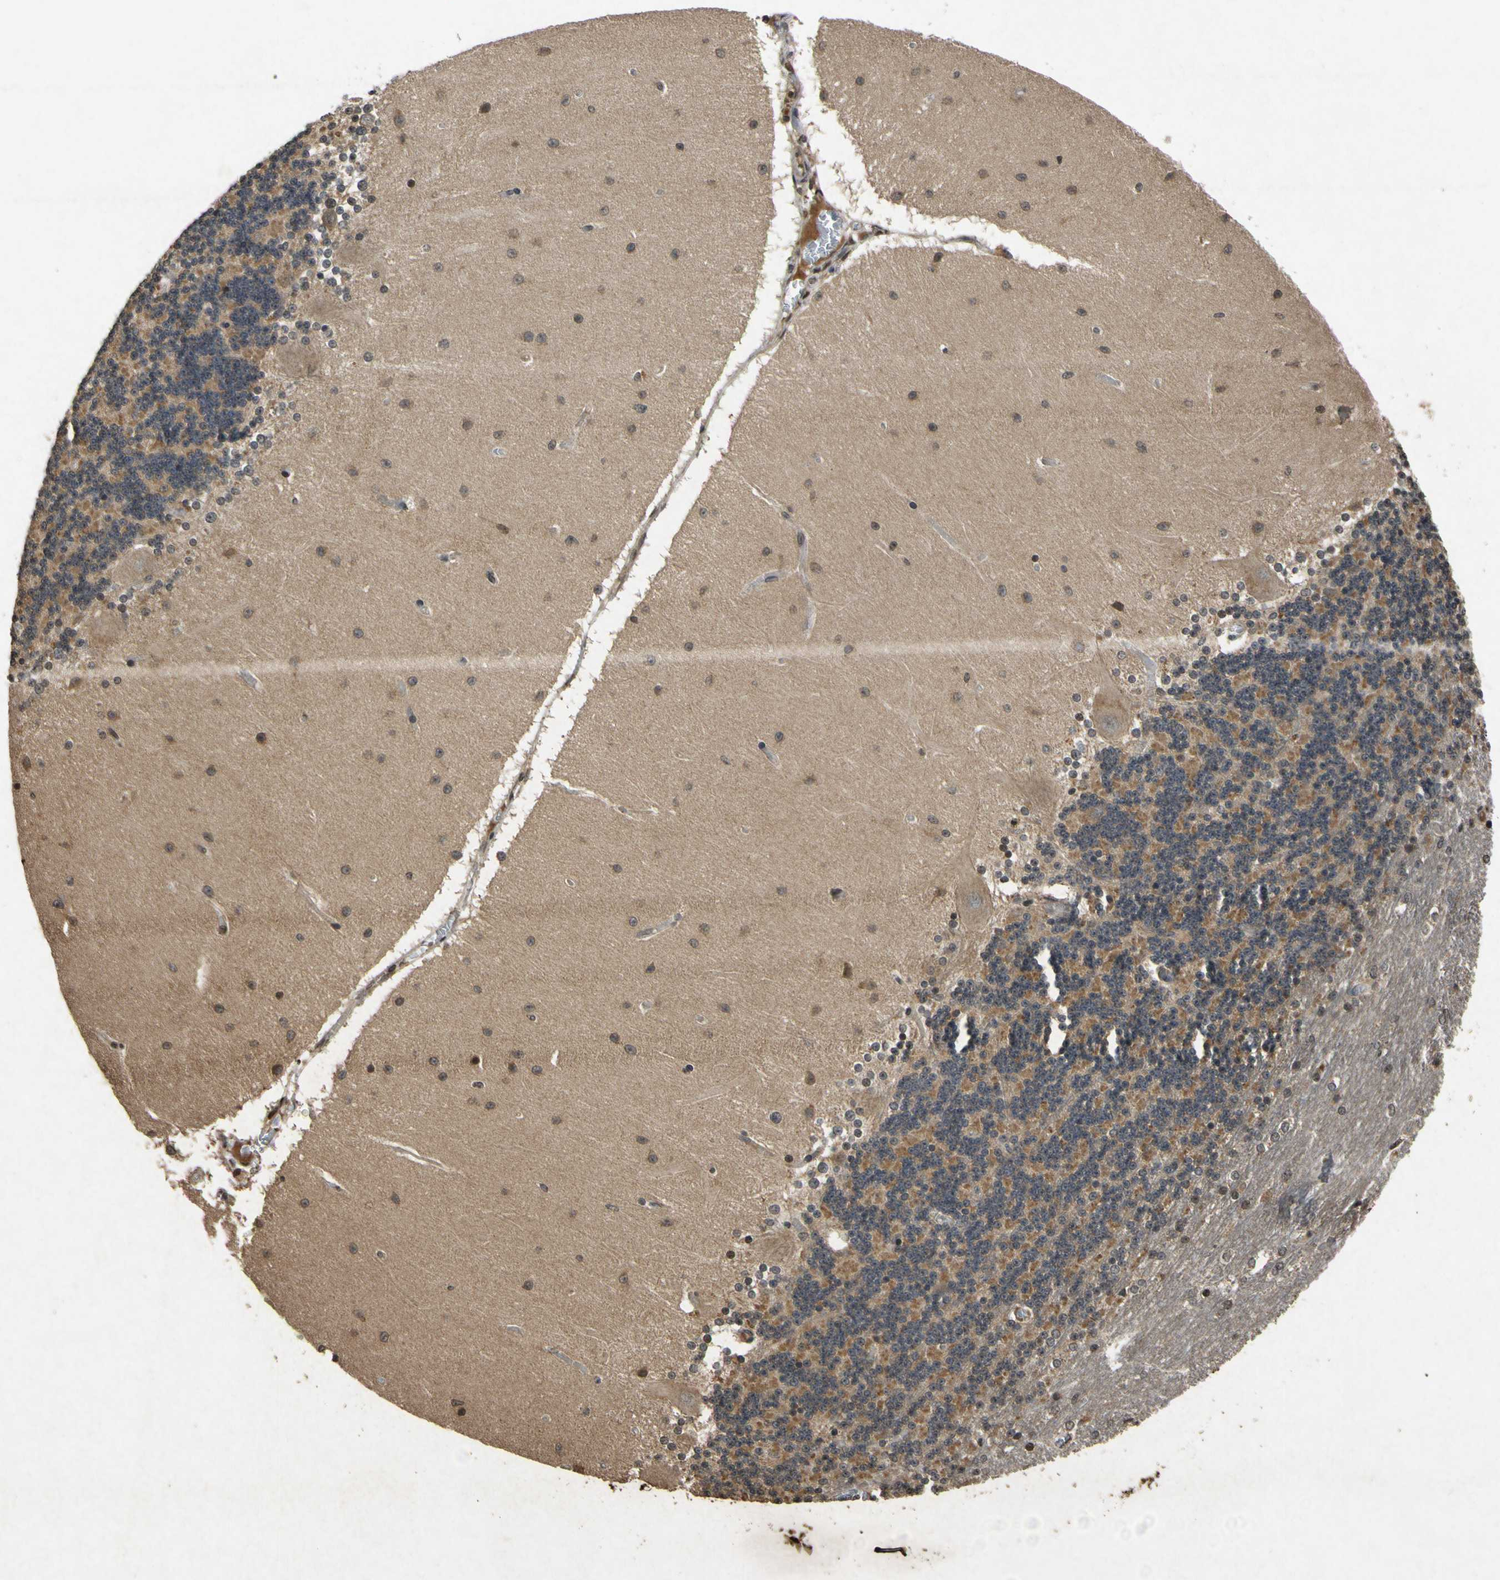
{"staining": {"intensity": "moderate", "quantity": "25%-75%", "location": "cytoplasmic/membranous"}, "tissue": "cerebellum", "cell_type": "Cells in granular layer", "image_type": "normal", "snomed": [{"axis": "morphology", "description": "Normal tissue, NOS"}, {"axis": "topography", "description": "Cerebellum"}], "caption": "Cerebellum stained for a protein (brown) displays moderate cytoplasmic/membranous positive expression in about 25%-75% of cells in granular layer.", "gene": "ATP6V1H", "patient": {"sex": "female", "age": 54}}